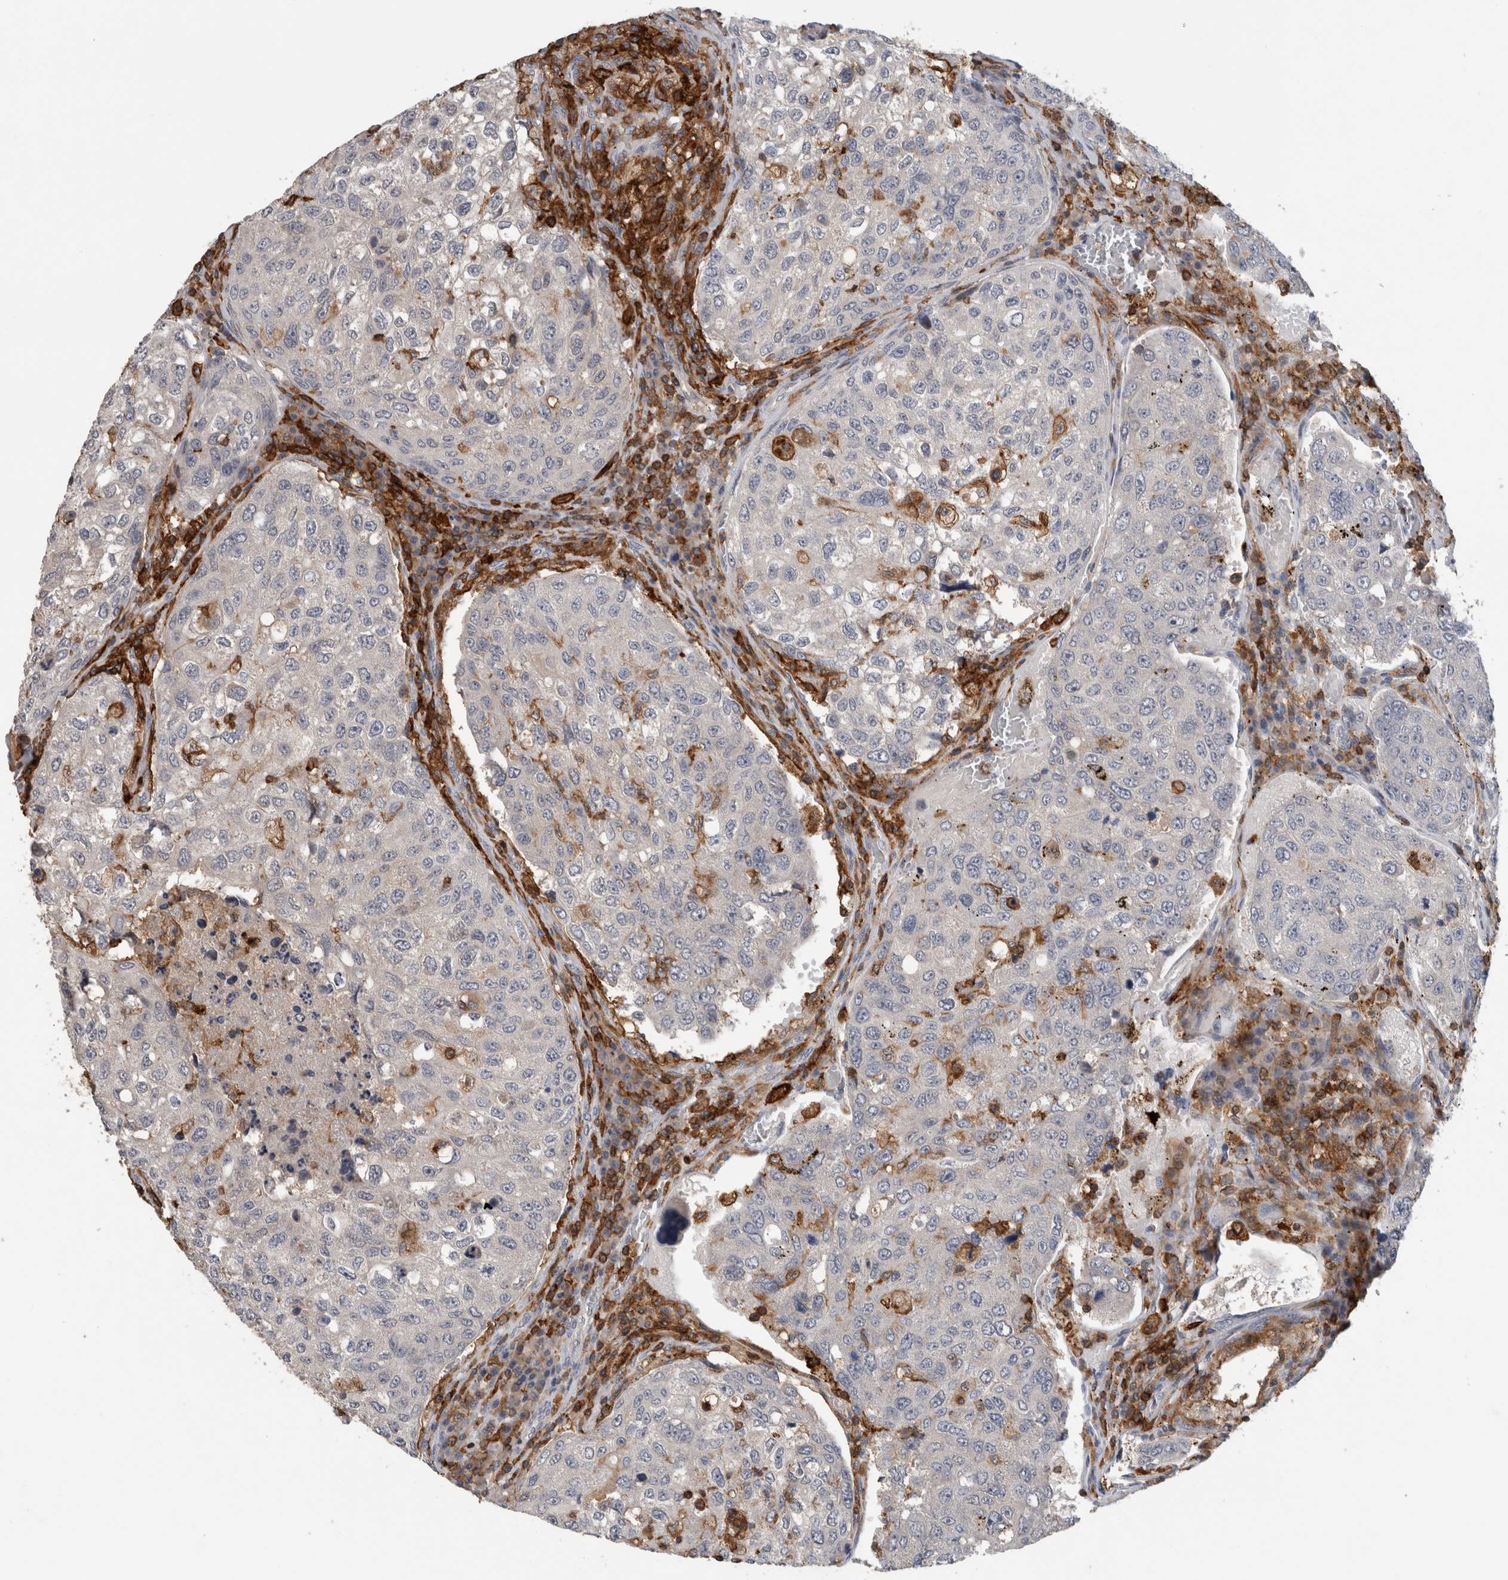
{"staining": {"intensity": "negative", "quantity": "none", "location": "none"}, "tissue": "urothelial cancer", "cell_type": "Tumor cells", "image_type": "cancer", "snomed": [{"axis": "morphology", "description": "Urothelial carcinoma, High grade"}, {"axis": "topography", "description": "Lymph node"}, {"axis": "topography", "description": "Urinary bladder"}], "caption": "This is a histopathology image of immunohistochemistry (IHC) staining of high-grade urothelial carcinoma, which shows no expression in tumor cells.", "gene": "GFRA2", "patient": {"sex": "male", "age": 51}}